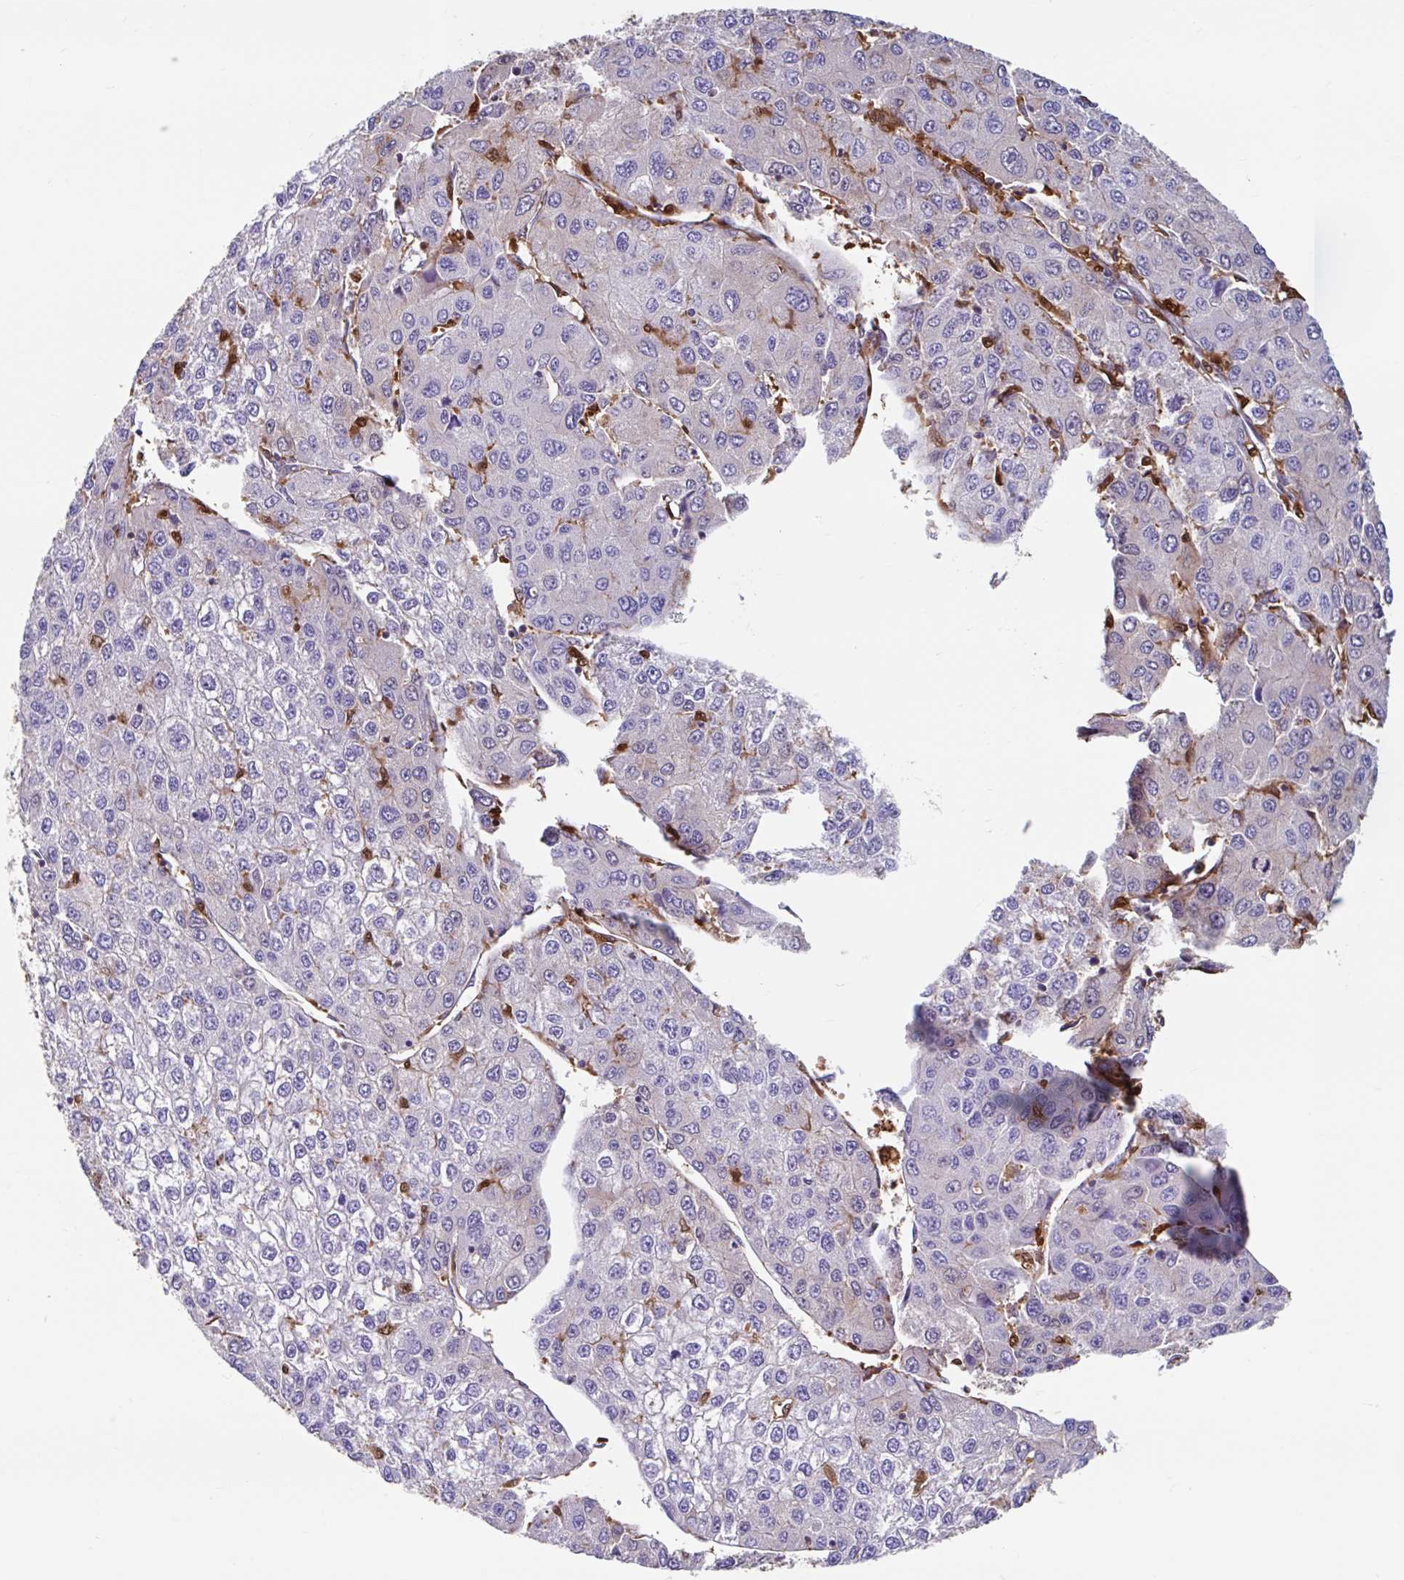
{"staining": {"intensity": "negative", "quantity": "none", "location": "none"}, "tissue": "liver cancer", "cell_type": "Tumor cells", "image_type": "cancer", "snomed": [{"axis": "morphology", "description": "Carcinoma, Hepatocellular, NOS"}, {"axis": "topography", "description": "Liver"}], "caption": "The IHC photomicrograph has no significant staining in tumor cells of liver cancer (hepatocellular carcinoma) tissue.", "gene": "BLVRA", "patient": {"sex": "female", "age": 66}}